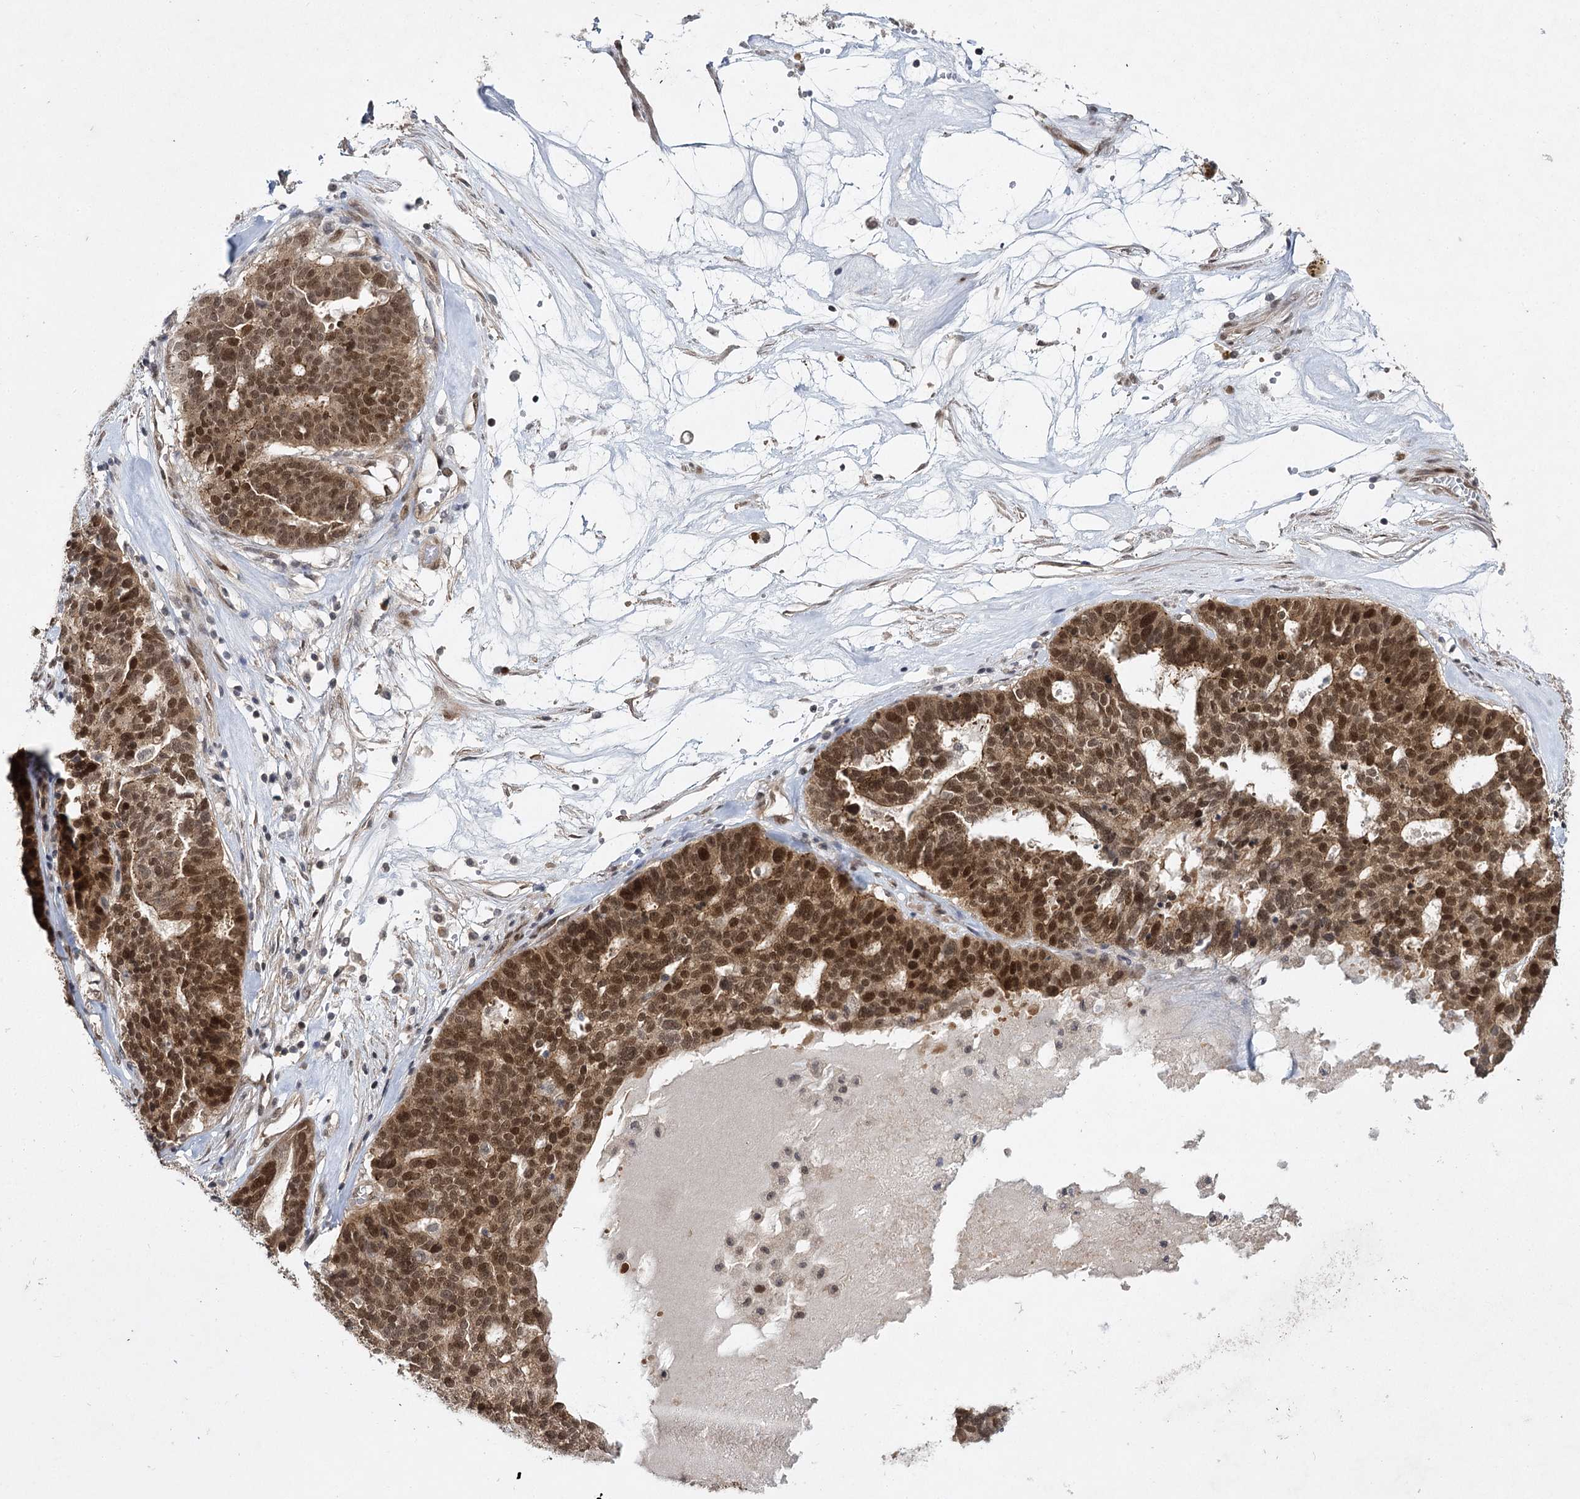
{"staining": {"intensity": "moderate", "quantity": ">75%", "location": "cytoplasmic/membranous,nuclear"}, "tissue": "ovarian cancer", "cell_type": "Tumor cells", "image_type": "cancer", "snomed": [{"axis": "morphology", "description": "Cystadenocarcinoma, serous, NOS"}, {"axis": "topography", "description": "Ovary"}], "caption": "Moderate cytoplasmic/membranous and nuclear protein expression is present in about >75% of tumor cells in ovarian serous cystadenocarcinoma.", "gene": "DCUN1D4", "patient": {"sex": "female", "age": 59}}